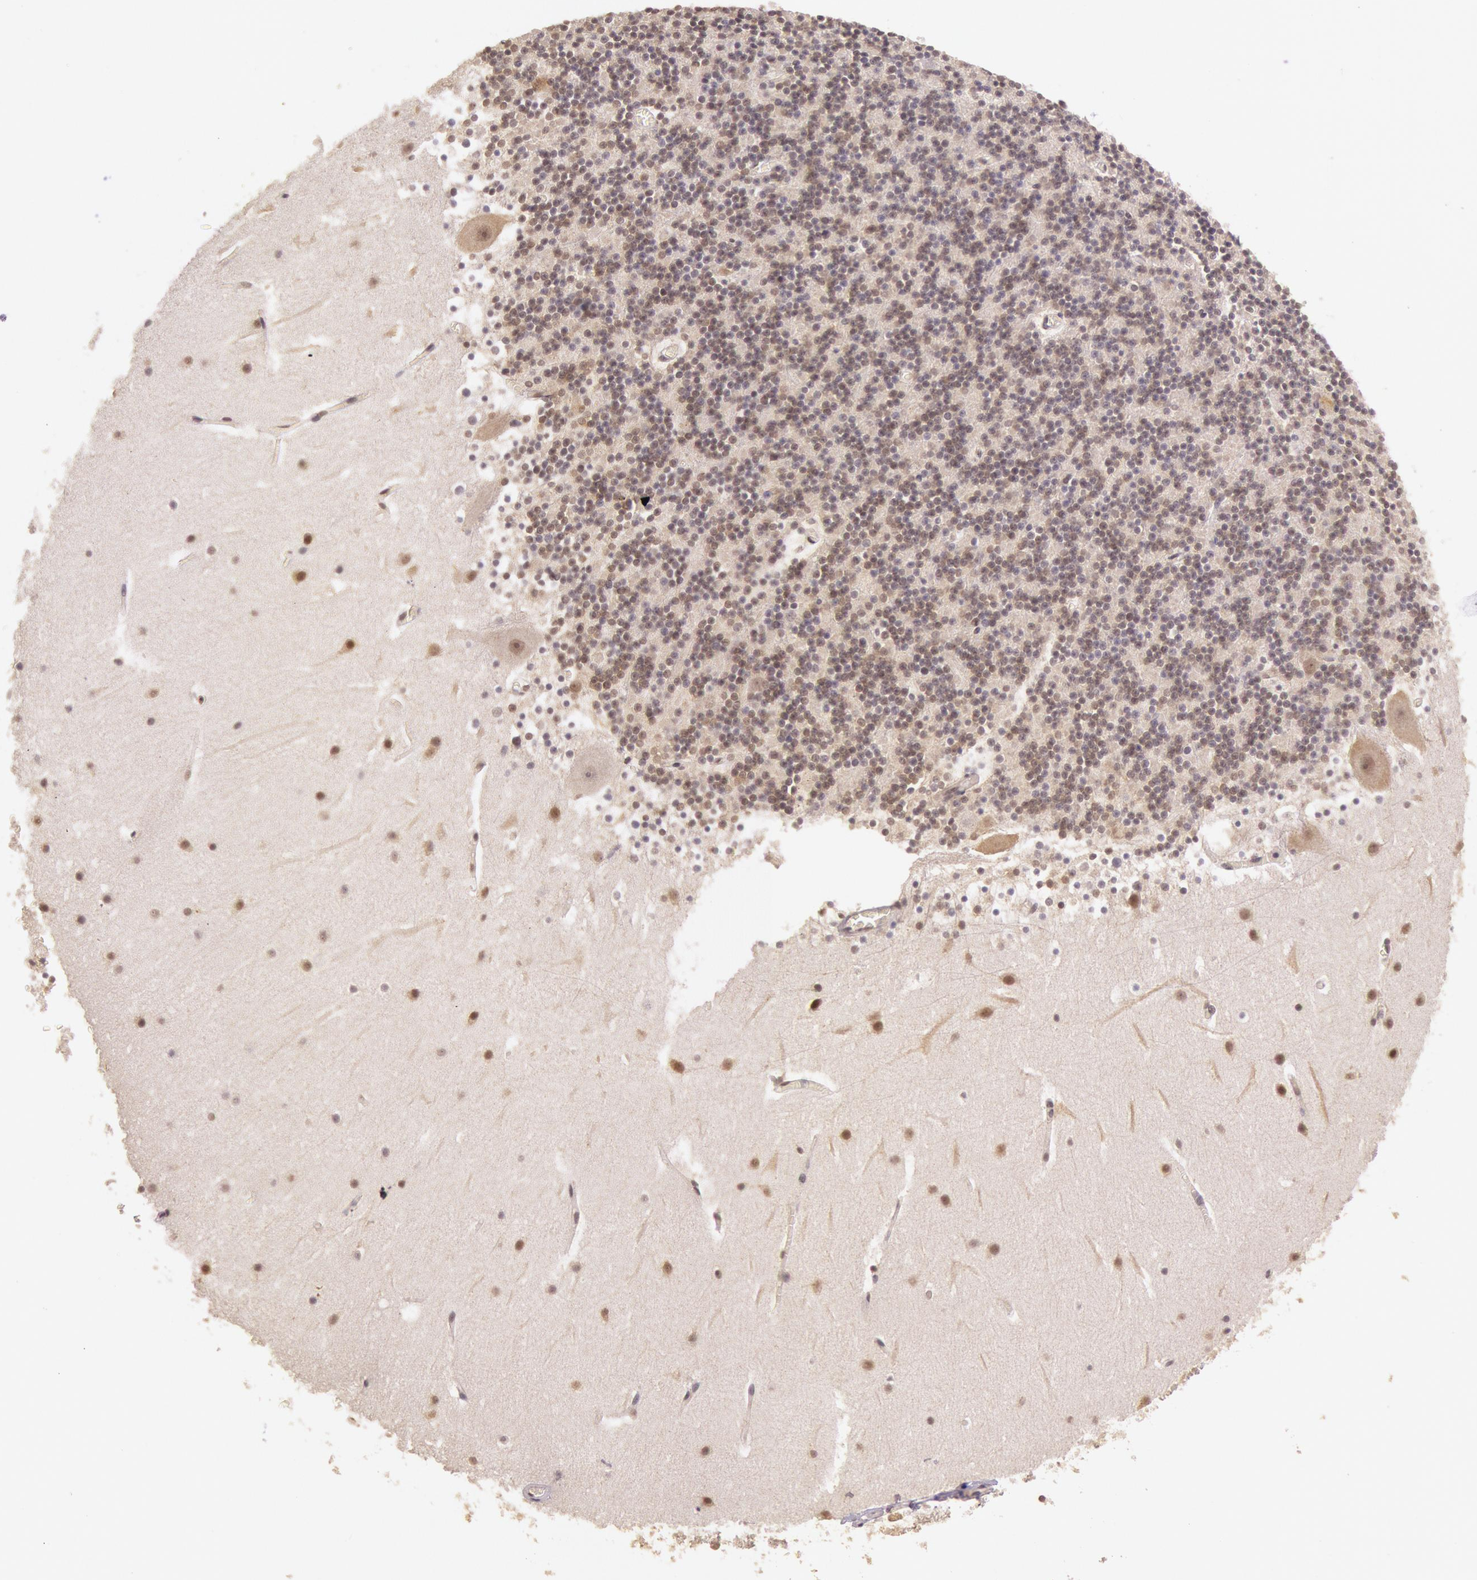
{"staining": {"intensity": "weak", "quantity": ">75%", "location": "nuclear"}, "tissue": "cerebellum", "cell_type": "Cells in granular layer", "image_type": "normal", "snomed": [{"axis": "morphology", "description": "Normal tissue, NOS"}, {"axis": "topography", "description": "Cerebellum"}], "caption": "Immunohistochemical staining of normal human cerebellum shows low levels of weak nuclear staining in about >75% of cells in granular layer. (Brightfield microscopy of DAB IHC at high magnification).", "gene": "RTL10", "patient": {"sex": "male", "age": 45}}